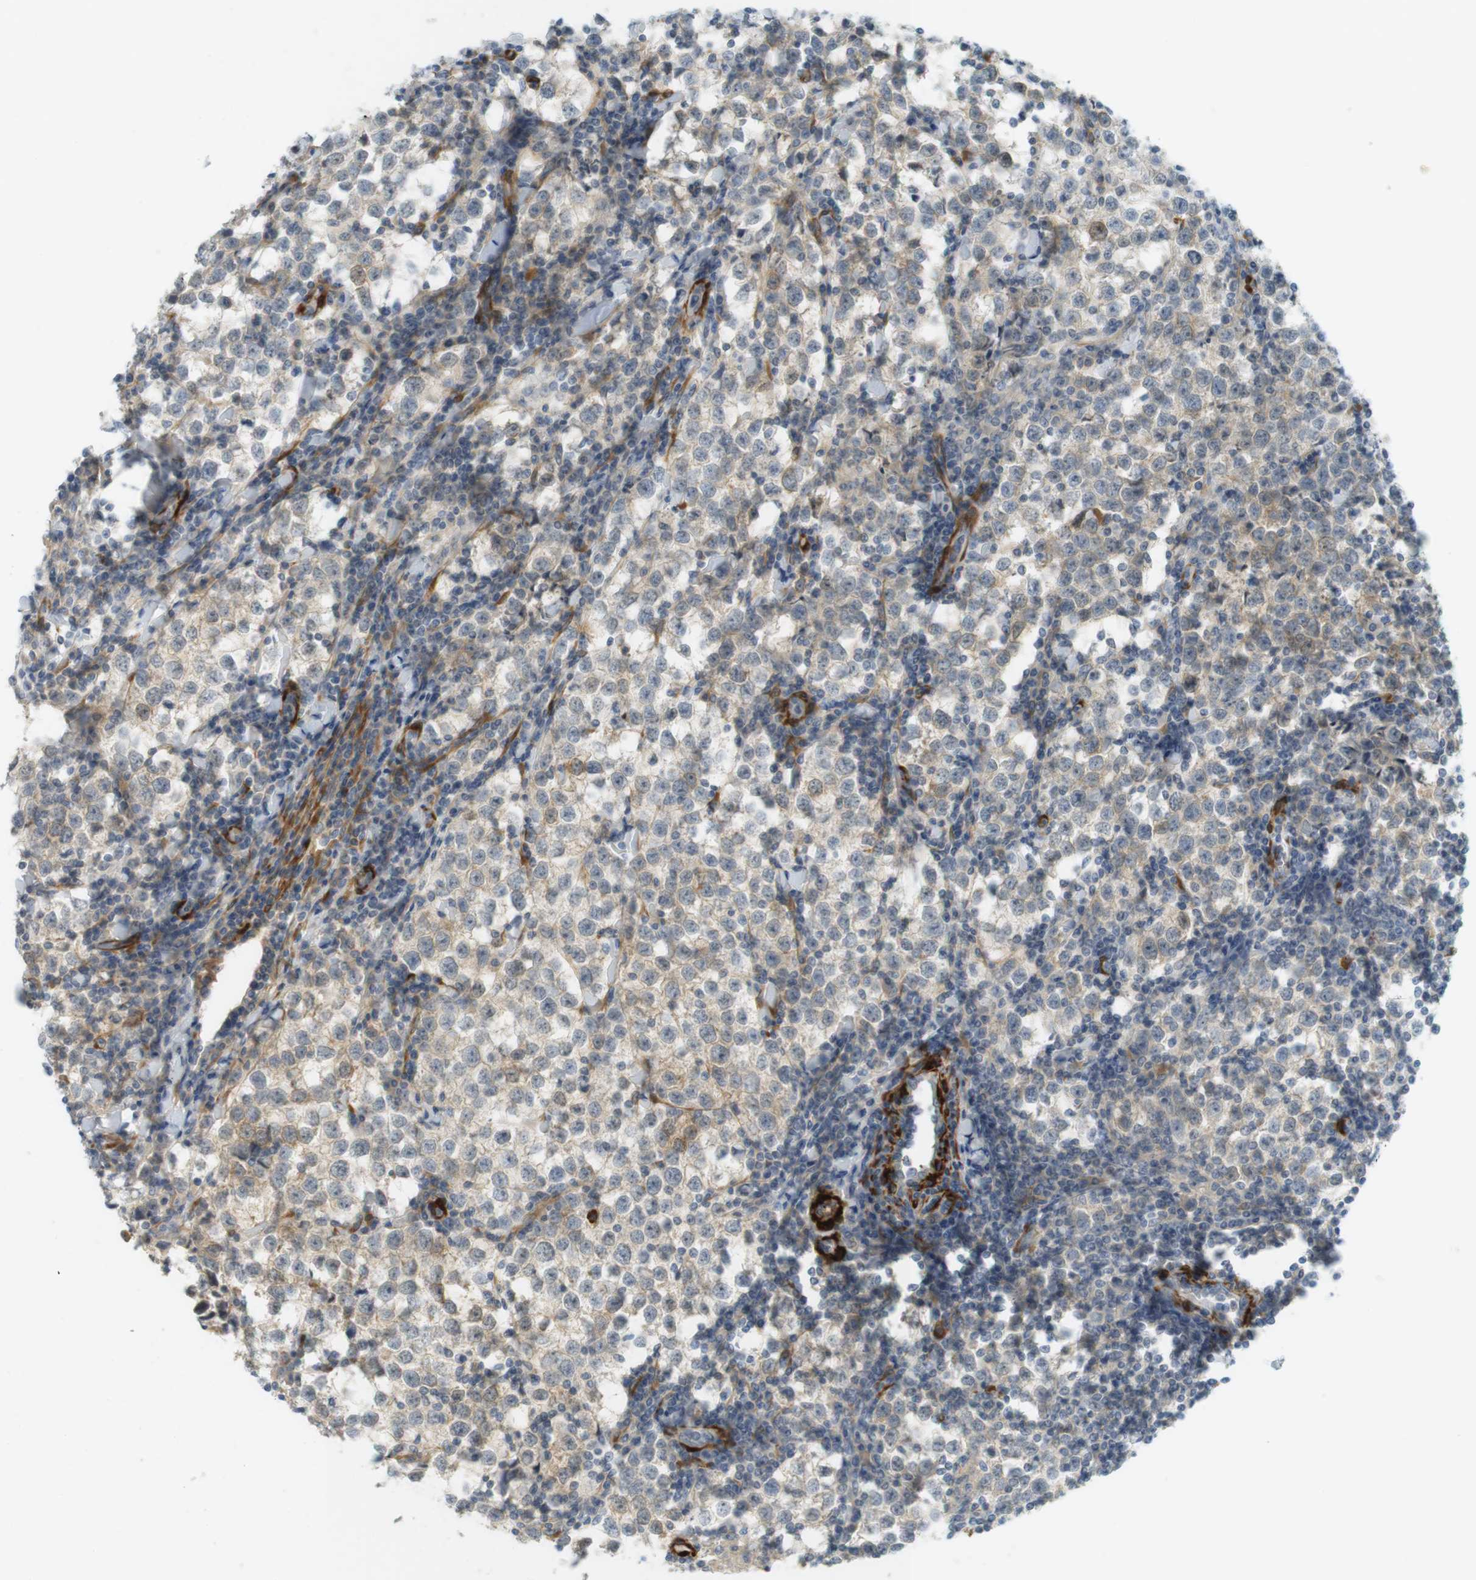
{"staining": {"intensity": "weak", "quantity": "25%-75%", "location": "cytoplasmic/membranous"}, "tissue": "testis cancer", "cell_type": "Tumor cells", "image_type": "cancer", "snomed": [{"axis": "morphology", "description": "Seminoma, NOS"}, {"axis": "morphology", "description": "Carcinoma, Embryonal, NOS"}, {"axis": "topography", "description": "Testis"}], "caption": "This image reveals immunohistochemistry (IHC) staining of testis cancer (embryonal carcinoma), with low weak cytoplasmic/membranous staining in approximately 25%-75% of tumor cells.", "gene": "PDE3A", "patient": {"sex": "male", "age": 36}}